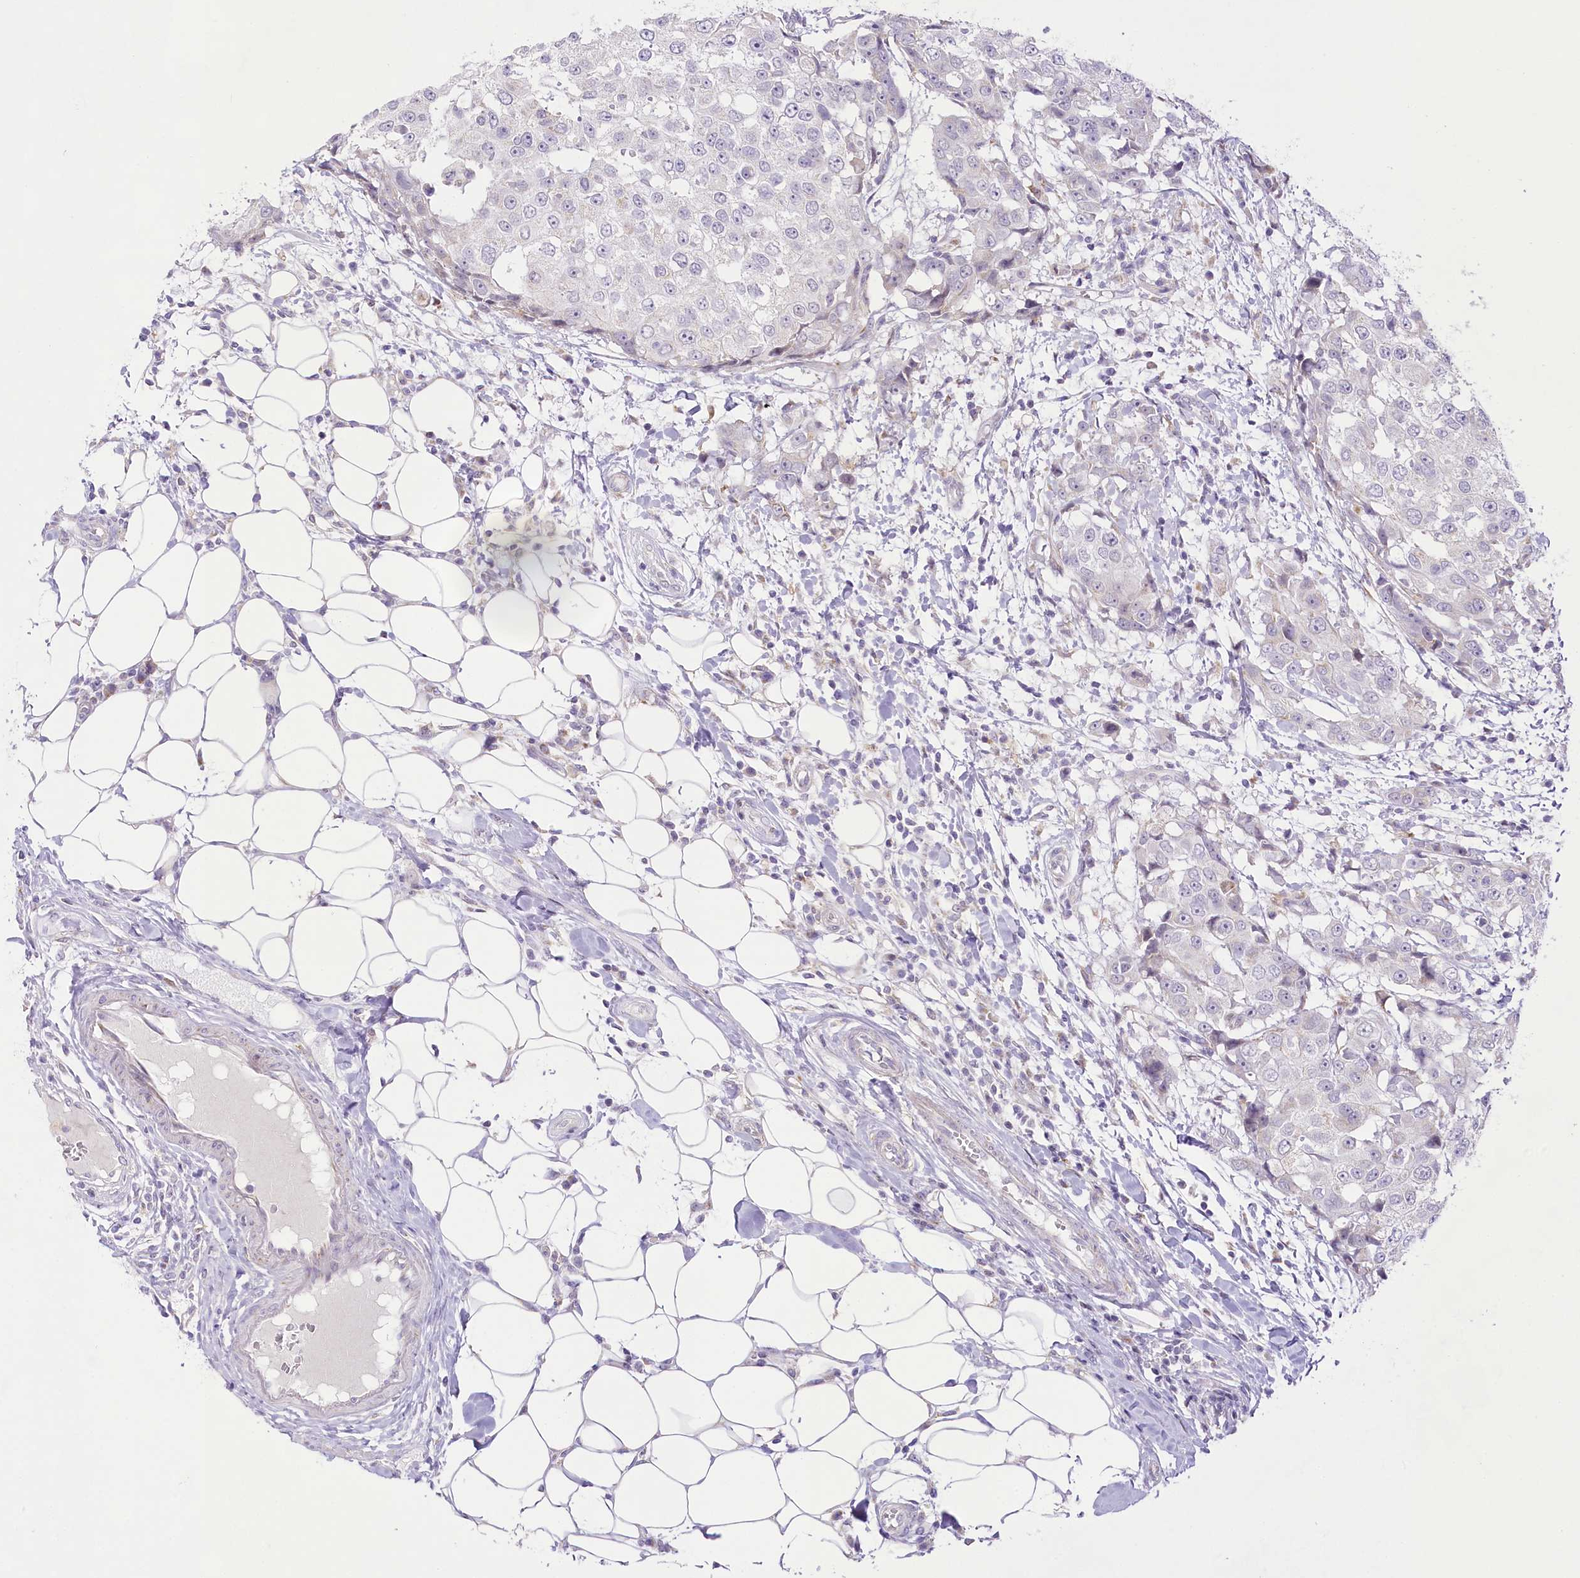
{"staining": {"intensity": "negative", "quantity": "none", "location": "none"}, "tissue": "breast cancer", "cell_type": "Tumor cells", "image_type": "cancer", "snomed": [{"axis": "morphology", "description": "Duct carcinoma"}, {"axis": "topography", "description": "Breast"}], "caption": "DAB (3,3'-diaminobenzidine) immunohistochemical staining of human breast cancer exhibits no significant staining in tumor cells.", "gene": "CCDC30", "patient": {"sex": "female", "age": 27}}